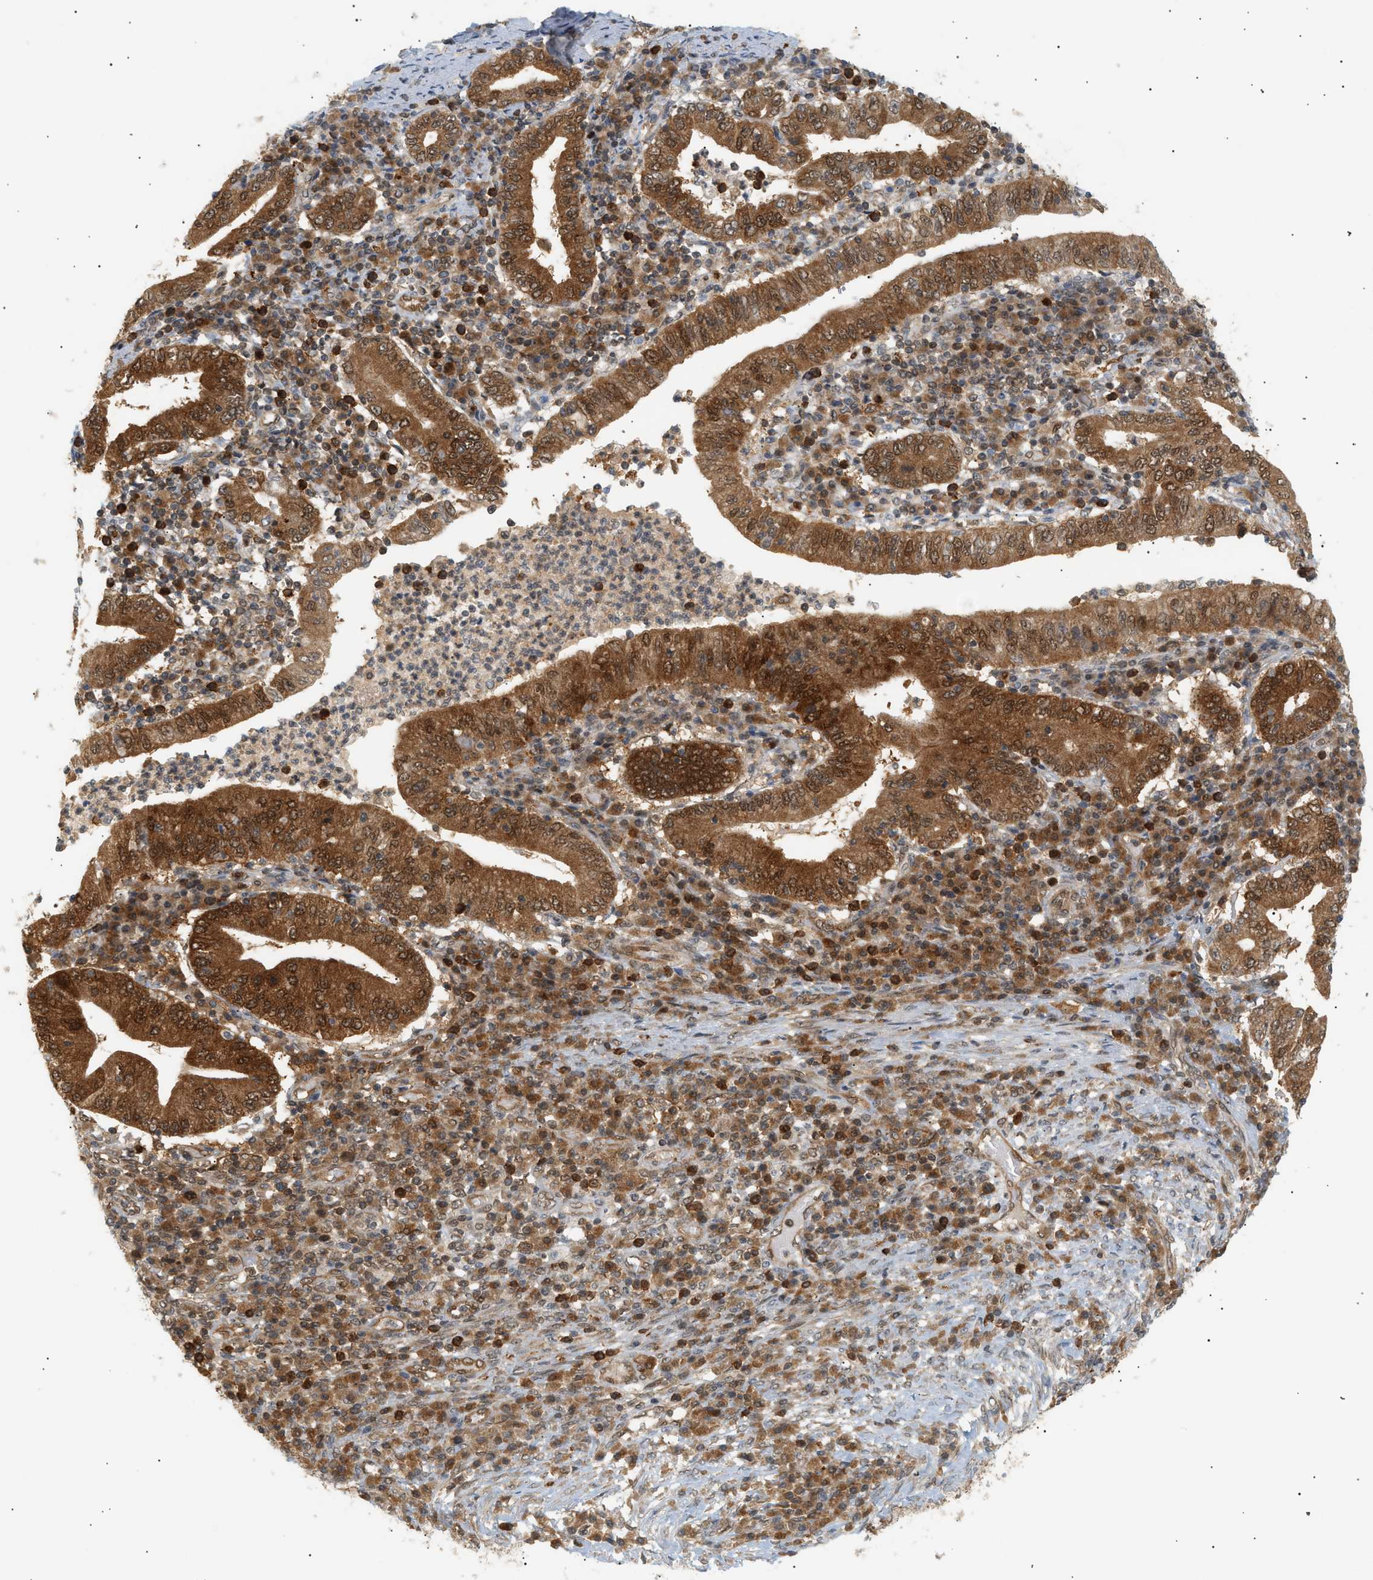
{"staining": {"intensity": "strong", "quantity": ">75%", "location": "cytoplasmic/membranous,nuclear"}, "tissue": "stomach cancer", "cell_type": "Tumor cells", "image_type": "cancer", "snomed": [{"axis": "morphology", "description": "Normal tissue, NOS"}, {"axis": "morphology", "description": "Adenocarcinoma, NOS"}, {"axis": "topography", "description": "Esophagus"}, {"axis": "topography", "description": "Stomach, upper"}, {"axis": "topography", "description": "Peripheral nerve tissue"}], "caption": "High-power microscopy captured an immunohistochemistry (IHC) histopathology image of stomach adenocarcinoma, revealing strong cytoplasmic/membranous and nuclear positivity in about >75% of tumor cells. The protein of interest is stained brown, and the nuclei are stained in blue (DAB (3,3'-diaminobenzidine) IHC with brightfield microscopy, high magnification).", "gene": "SHC1", "patient": {"sex": "male", "age": 62}}